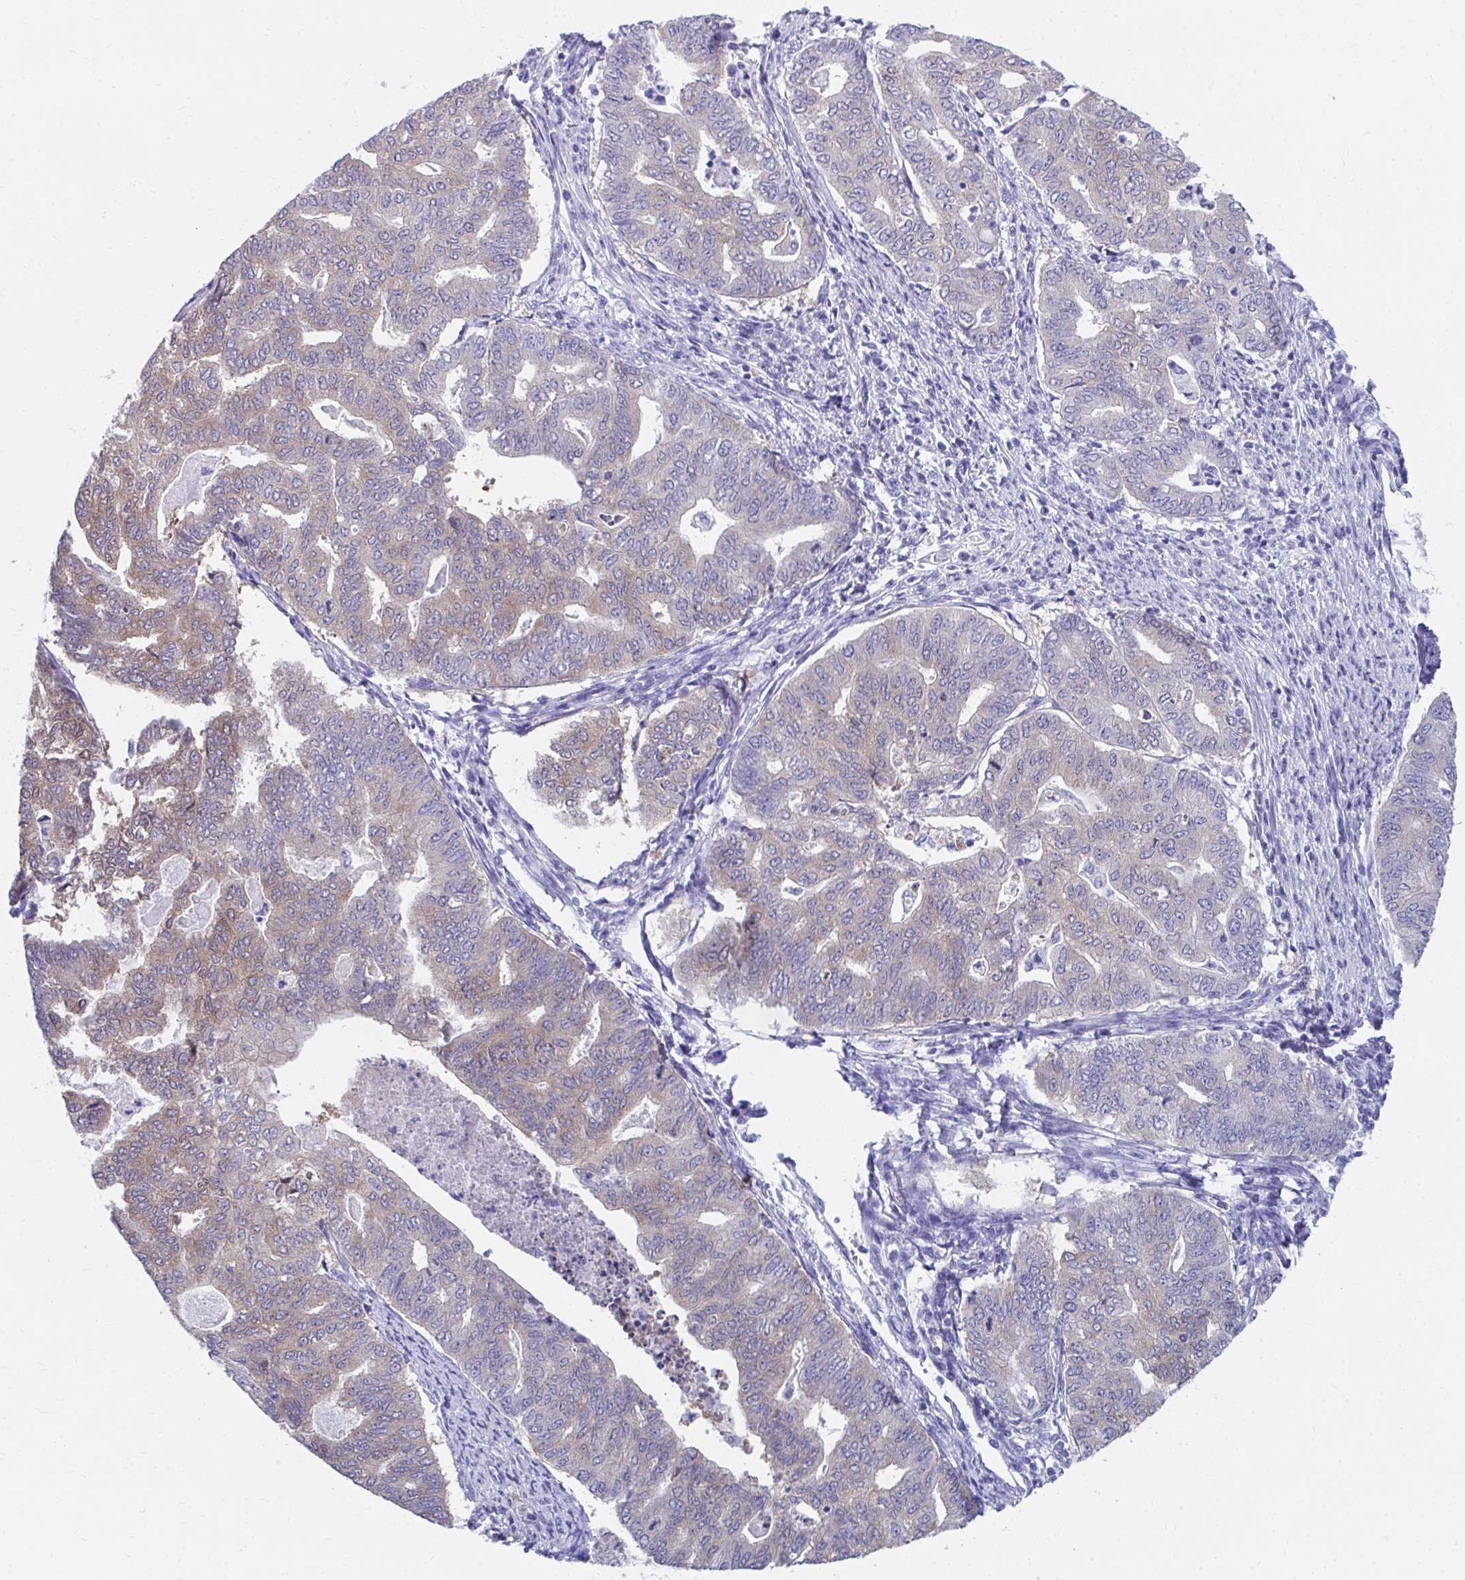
{"staining": {"intensity": "weak", "quantity": "<25%", "location": "cytoplasmic/membranous"}, "tissue": "endometrial cancer", "cell_type": "Tumor cells", "image_type": "cancer", "snomed": [{"axis": "morphology", "description": "Adenocarcinoma, NOS"}, {"axis": "topography", "description": "Endometrium"}], "caption": "An IHC histopathology image of endometrial adenocarcinoma is shown. There is no staining in tumor cells of endometrial adenocarcinoma. (DAB immunohistochemistry visualized using brightfield microscopy, high magnification).", "gene": "HGD", "patient": {"sex": "female", "age": 79}}